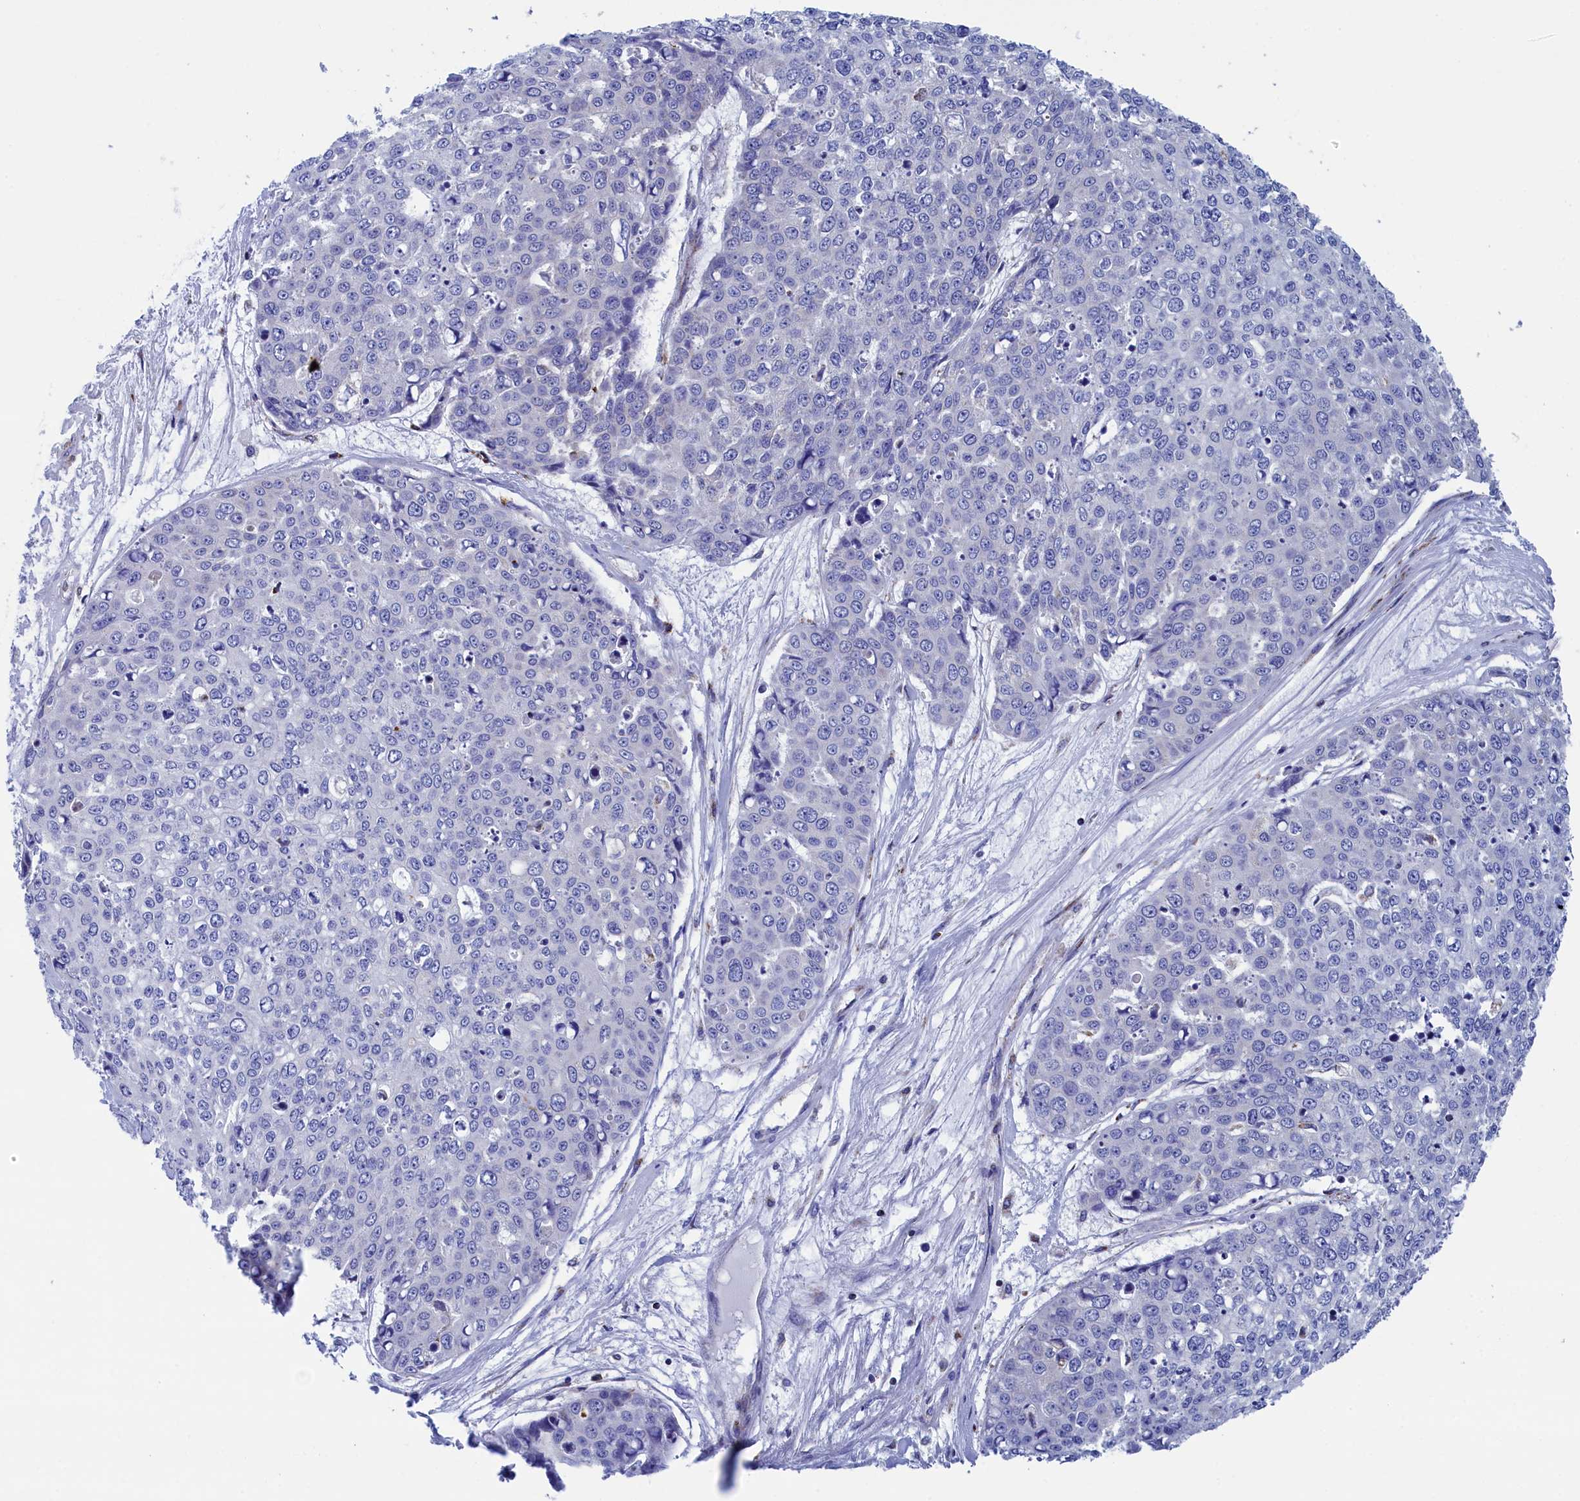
{"staining": {"intensity": "moderate", "quantity": "<25%", "location": "cytoplasmic/membranous"}, "tissue": "skin cancer", "cell_type": "Tumor cells", "image_type": "cancer", "snomed": [{"axis": "morphology", "description": "Squamous cell carcinoma, NOS"}, {"axis": "topography", "description": "Skin"}], "caption": "This is a photomicrograph of immunohistochemistry (IHC) staining of skin squamous cell carcinoma, which shows moderate staining in the cytoplasmic/membranous of tumor cells.", "gene": "WDR83", "patient": {"sex": "female", "age": 44}}